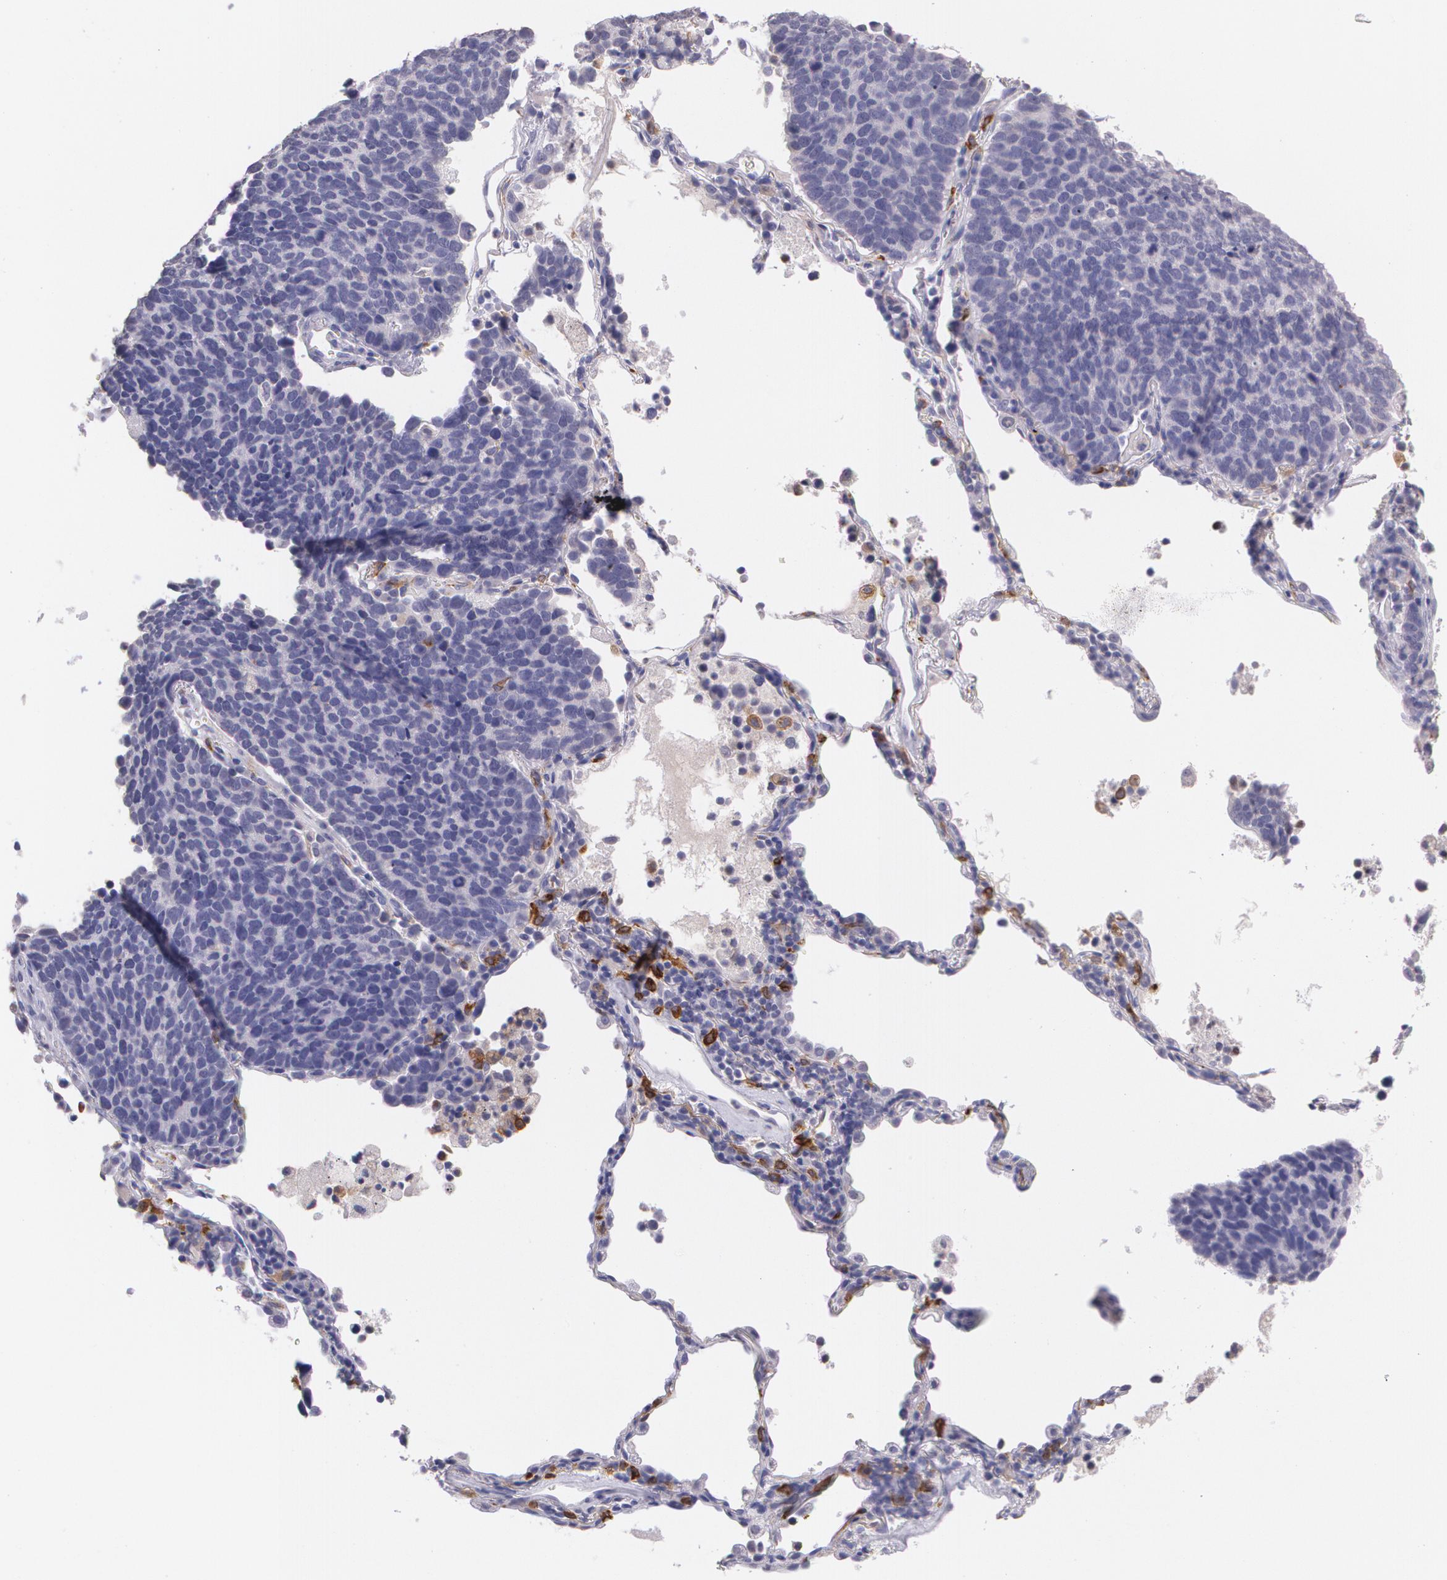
{"staining": {"intensity": "negative", "quantity": "none", "location": "none"}, "tissue": "lung cancer", "cell_type": "Tumor cells", "image_type": "cancer", "snomed": [{"axis": "morphology", "description": "Neoplasm, malignant, NOS"}, {"axis": "topography", "description": "Lung"}], "caption": "Photomicrograph shows no protein positivity in tumor cells of lung cancer (neoplasm (malignant)) tissue.", "gene": "RTN1", "patient": {"sex": "female", "age": 75}}